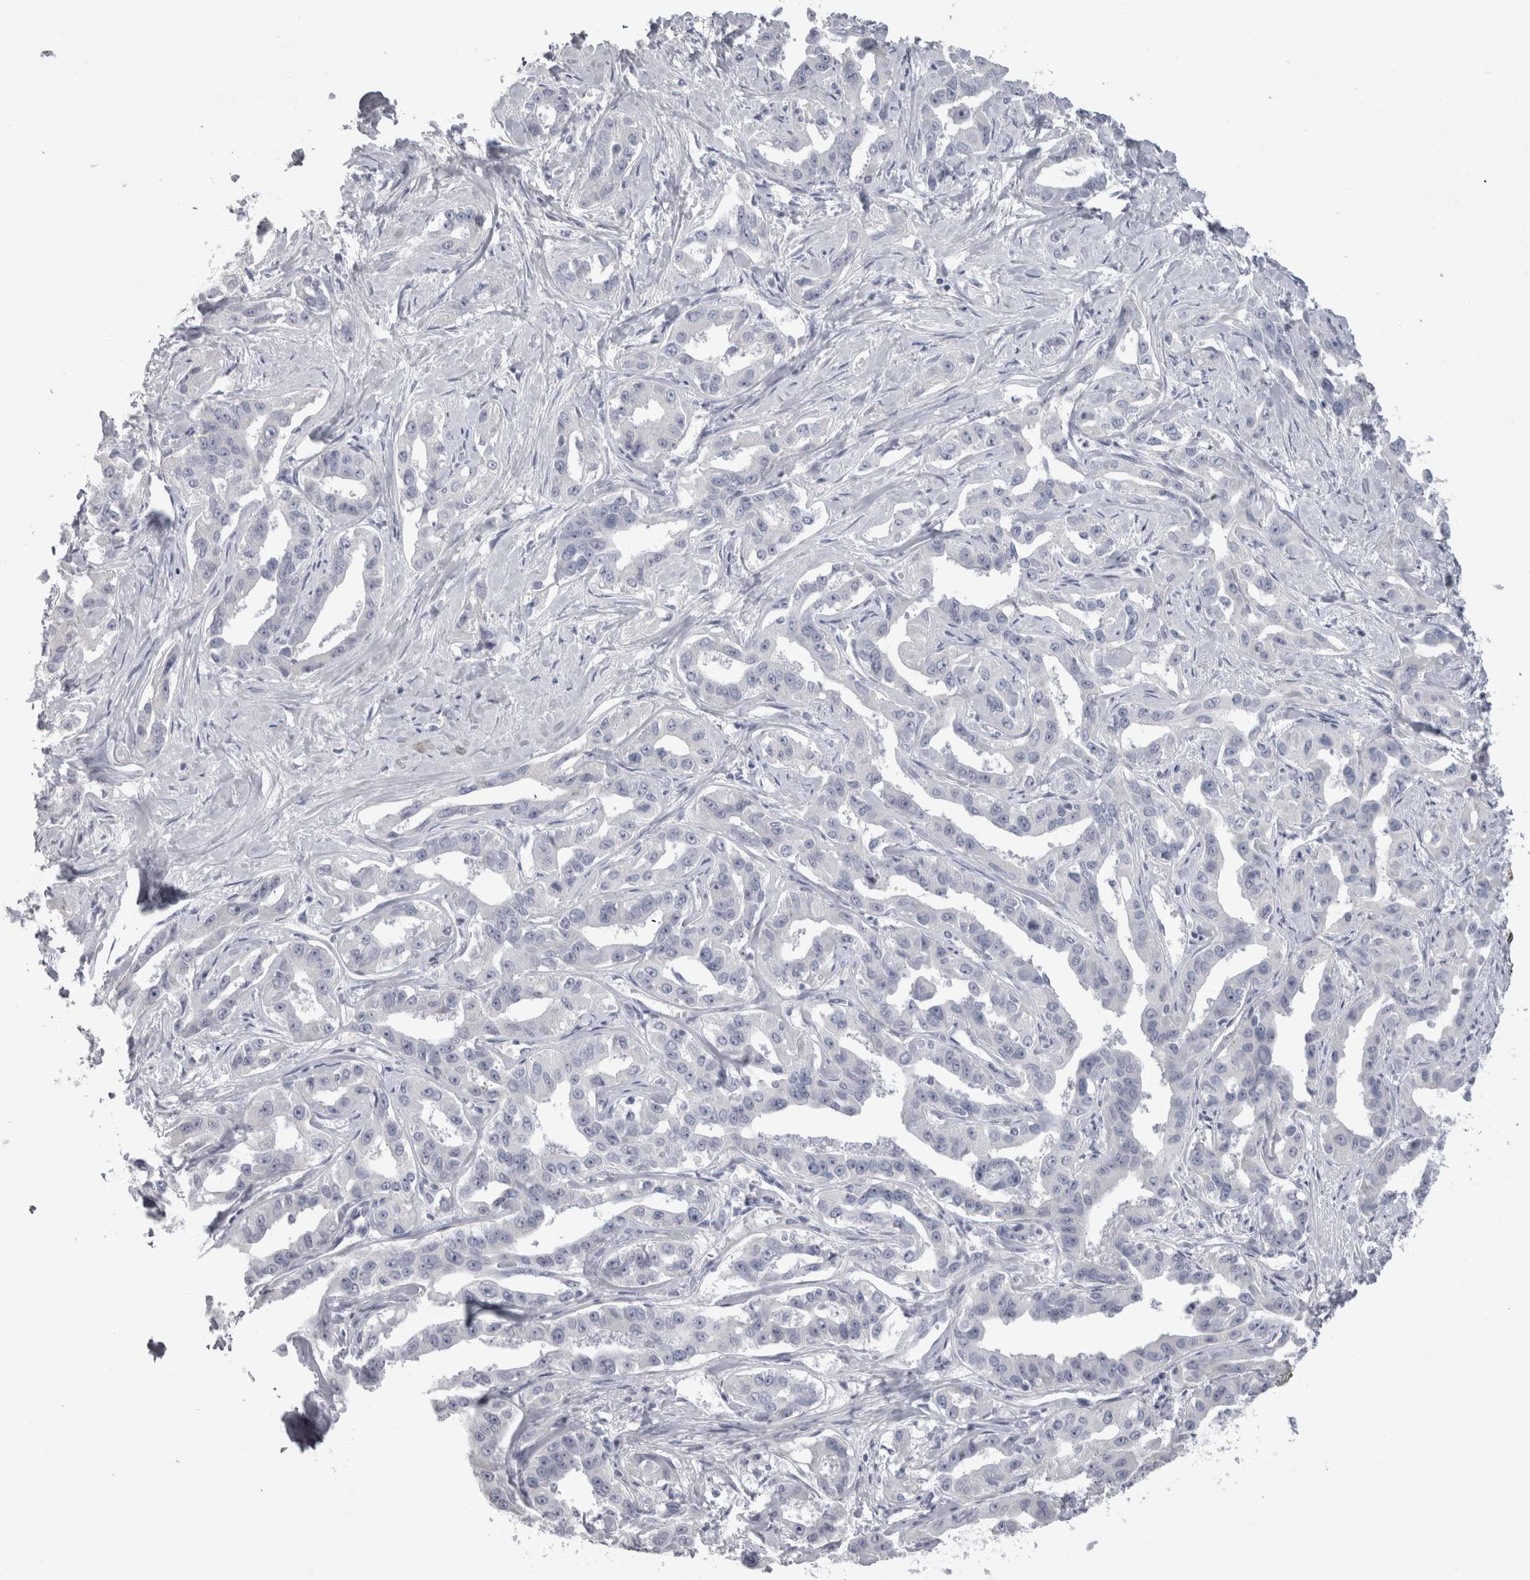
{"staining": {"intensity": "negative", "quantity": "none", "location": "none"}, "tissue": "liver cancer", "cell_type": "Tumor cells", "image_type": "cancer", "snomed": [{"axis": "morphology", "description": "Cholangiocarcinoma"}, {"axis": "topography", "description": "Liver"}], "caption": "High power microscopy photomicrograph of an immunohistochemistry photomicrograph of liver cholangiocarcinoma, revealing no significant staining in tumor cells.", "gene": "ADAM2", "patient": {"sex": "male", "age": 59}}